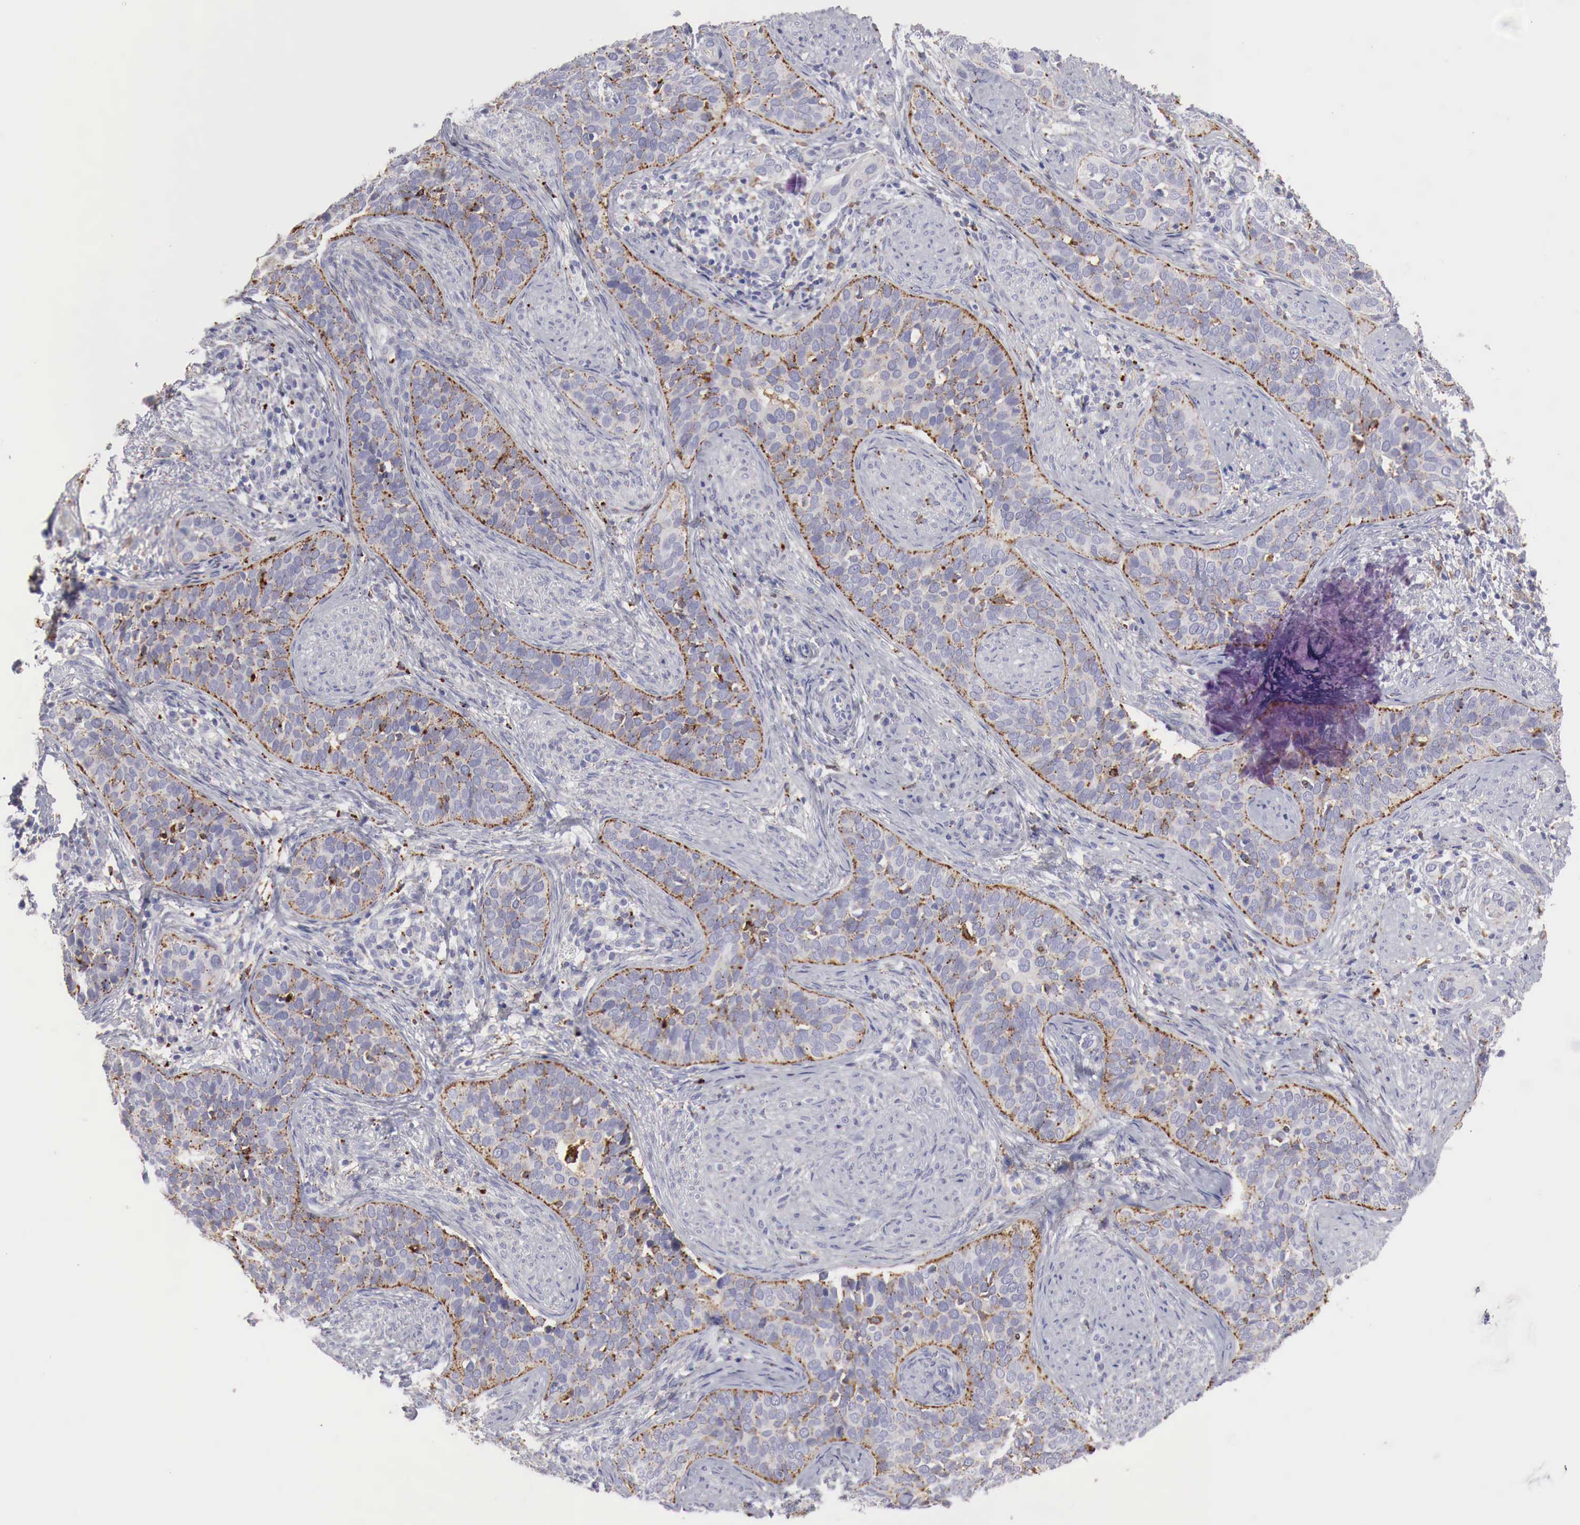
{"staining": {"intensity": "strong", "quantity": "25%-75%", "location": "cytoplasmic/membranous"}, "tissue": "cervical cancer", "cell_type": "Tumor cells", "image_type": "cancer", "snomed": [{"axis": "morphology", "description": "Squamous cell carcinoma, NOS"}, {"axis": "topography", "description": "Cervix"}], "caption": "Cervical cancer tissue demonstrates strong cytoplasmic/membranous staining in approximately 25%-75% of tumor cells, visualized by immunohistochemistry.", "gene": "GLA", "patient": {"sex": "female", "age": 31}}